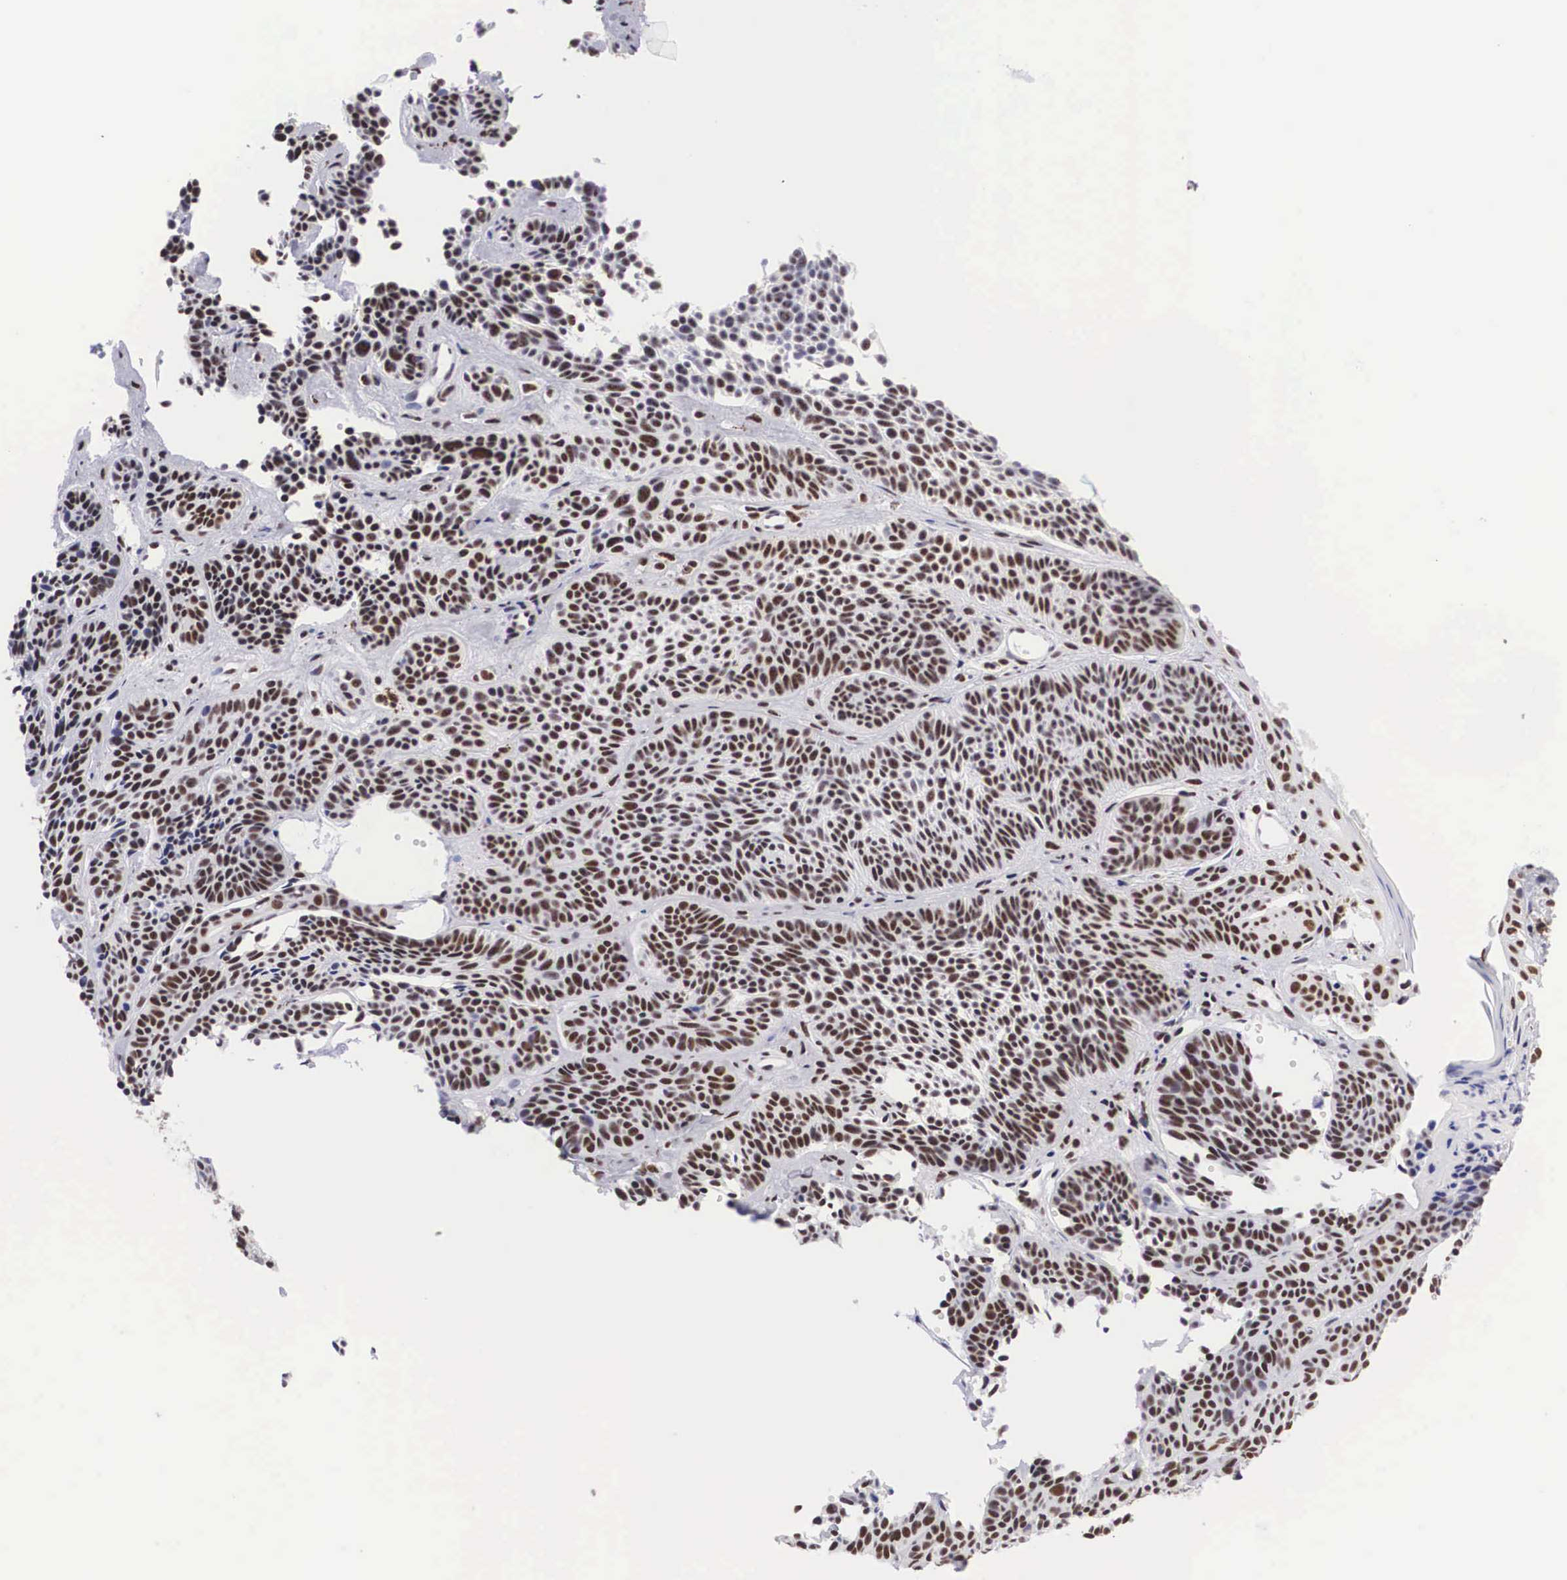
{"staining": {"intensity": "moderate", "quantity": ">75%", "location": "nuclear"}, "tissue": "skin cancer", "cell_type": "Tumor cells", "image_type": "cancer", "snomed": [{"axis": "morphology", "description": "Basal cell carcinoma"}, {"axis": "topography", "description": "Skin"}], "caption": "Tumor cells reveal moderate nuclear staining in approximately >75% of cells in basal cell carcinoma (skin). The protein of interest is stained brown, and the nuclei are stained in blue (DAB IHC with brightfield microscopy, high magnification).", "gene": "SF3A1", "patient": {"sex": "female", "age": 62}}